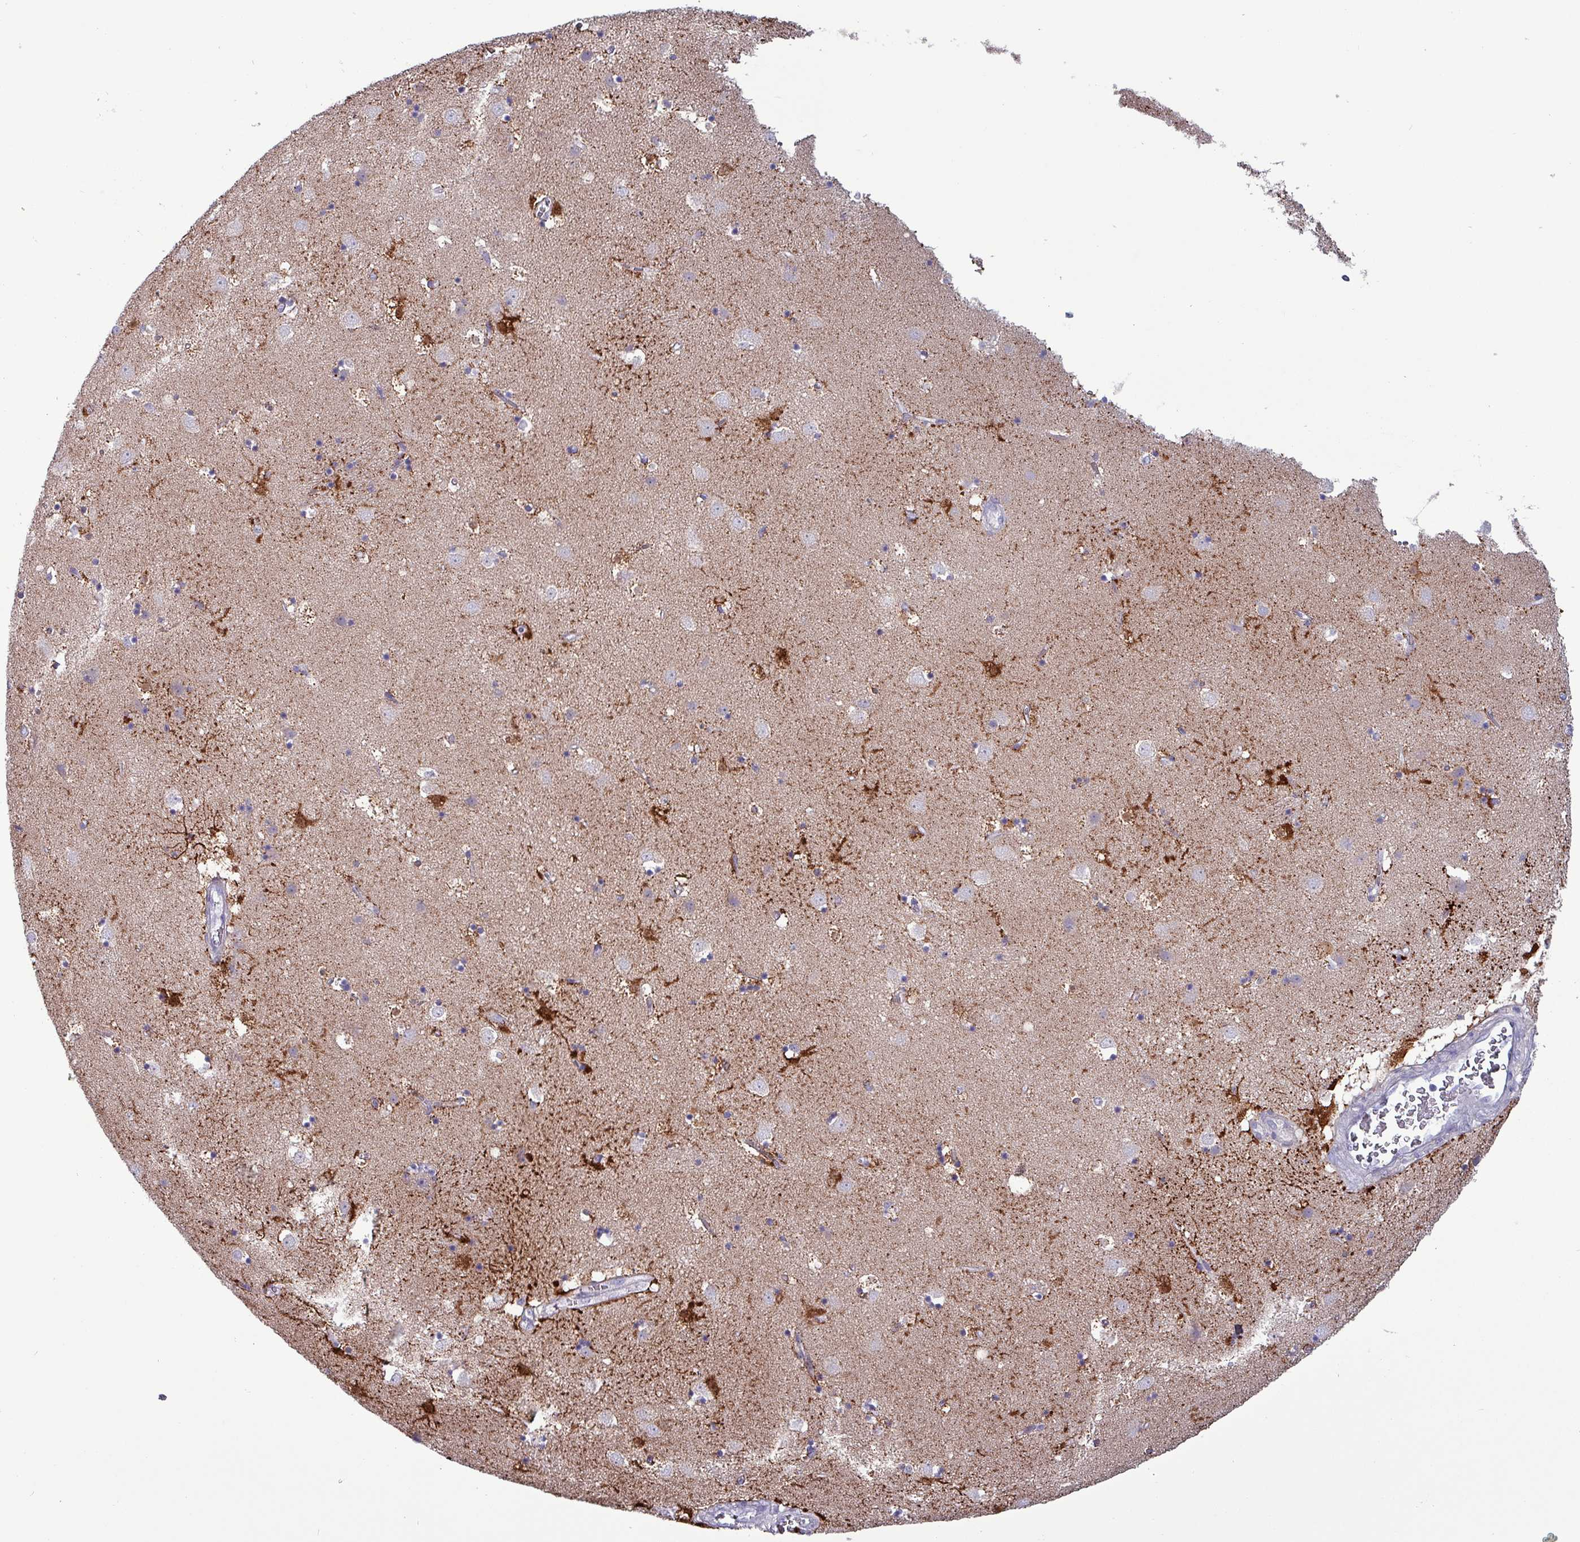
{"staining": {"intensity": "strong", "quantity": "<25%", "location": "cytoplasmic/membranous"}, "tissue": "caudate", "cell_type": "Glial cells", "image_type": "normal", "snomed": [{"axis": "morphology", "description": "Normal tissue, NOS"}, {"axis": "topography", "description": "Lateral ventricle wall"}], "caption": "Approximately <25% of glial cells in normal human caudate show strong cytoplasmic/membranous protein staining as visualized by brown immunohistochemical staining.", "gene": "HSD3B7", "patient": {"sex": "male", "age": 58}}